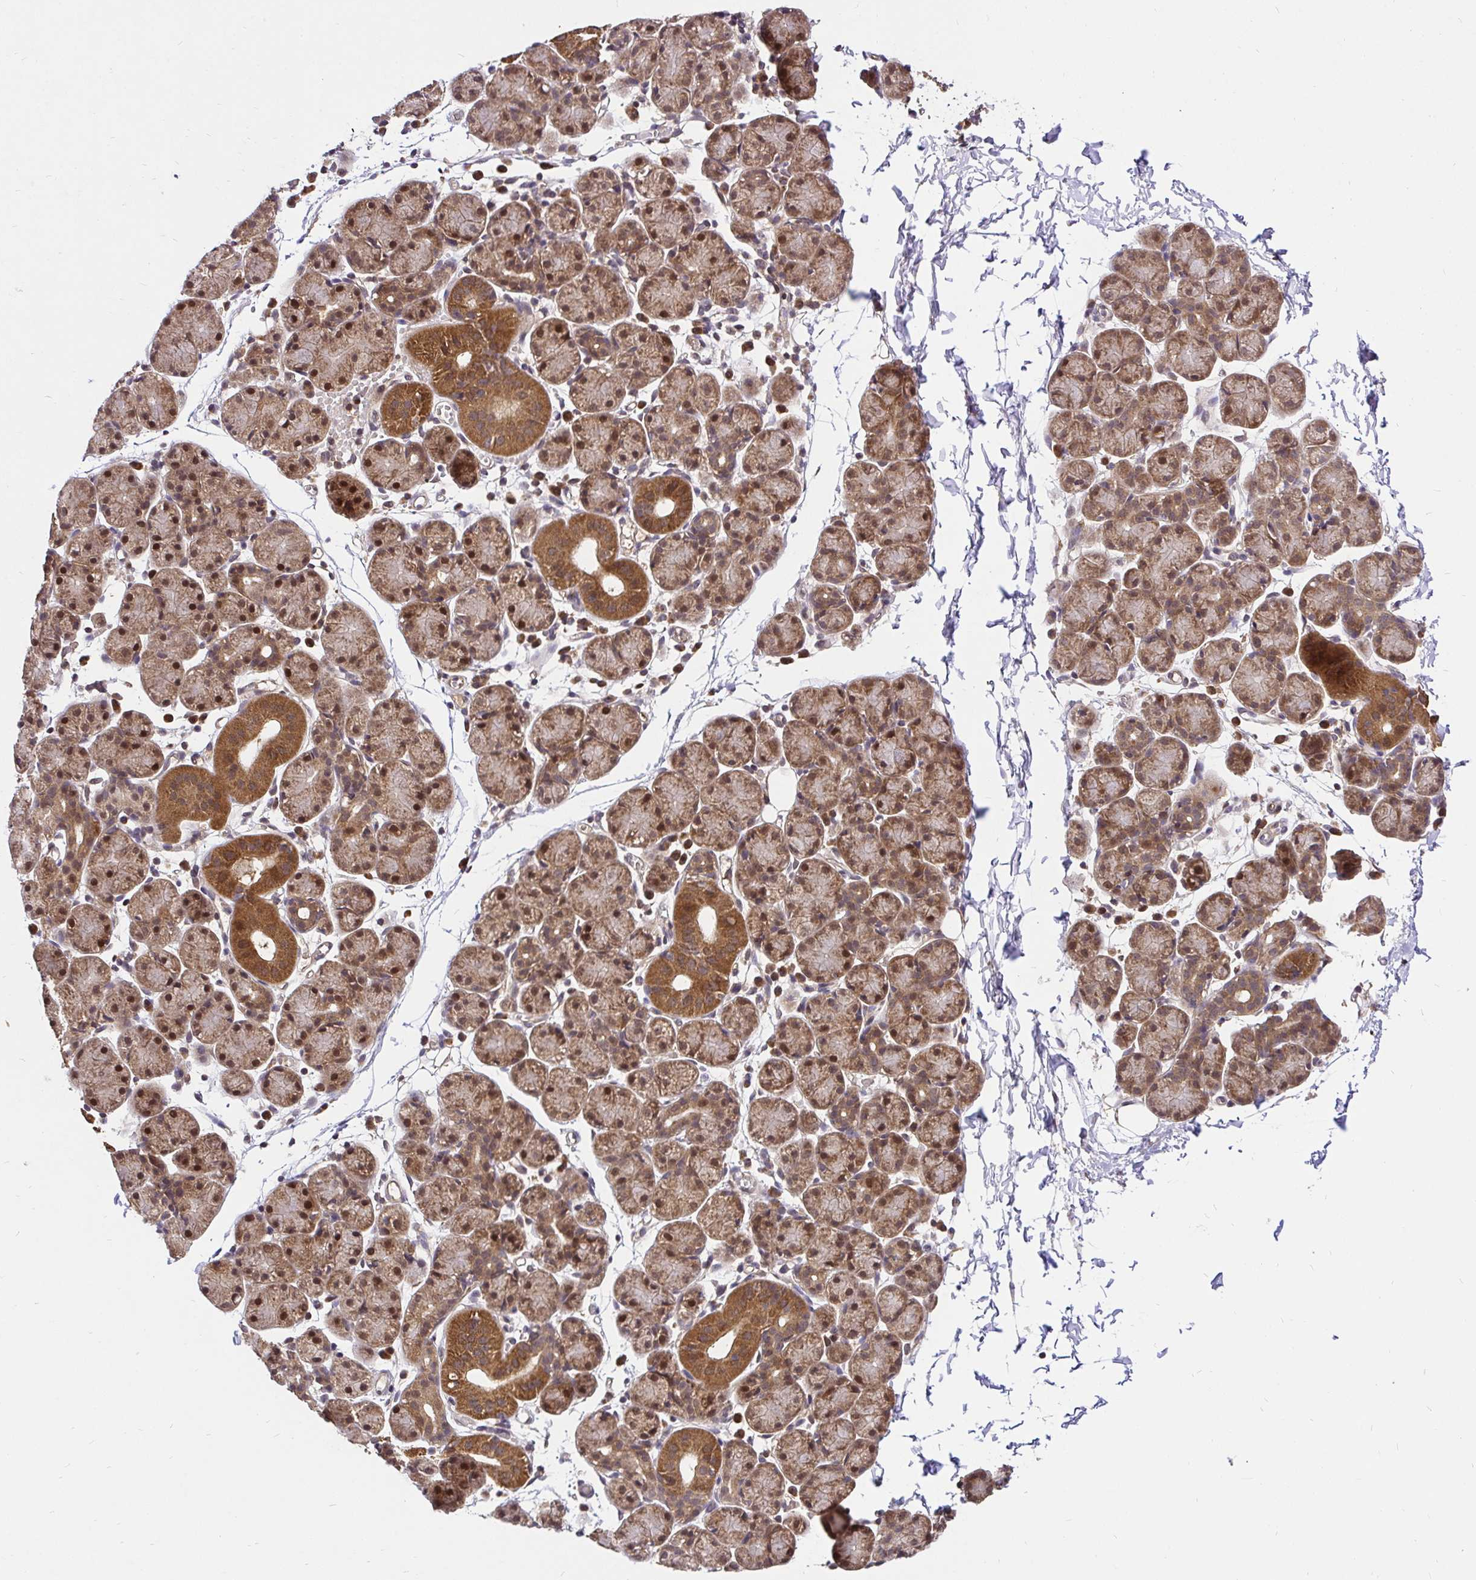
{"staining": {"intensity": "moderate", "quantity": "25%-75%", "location": "cytoplasmic/membranous,nuclear"}, "tissue": "salivary gland", "cell_type": "Glandular cells", "image_type": "normal", "snomed": [{"axis": "morphology", "description": "Normal tissue, NOS"}, {"axis": "morphology", "description": "Inflammation, NOS"}, {"axis": "topography", "description": "Lymph node"}, {"axis": "topography", "description": "Salivary gland"}], "caption": "Salivary gland stained with immunohistochemistry shows moderate cytoplasmic/membranous,nuclear expression in approximately 25%-75% of glandular cells.", "gene": "UBE2M", "patient": {"sex": "male", "age": 3}}